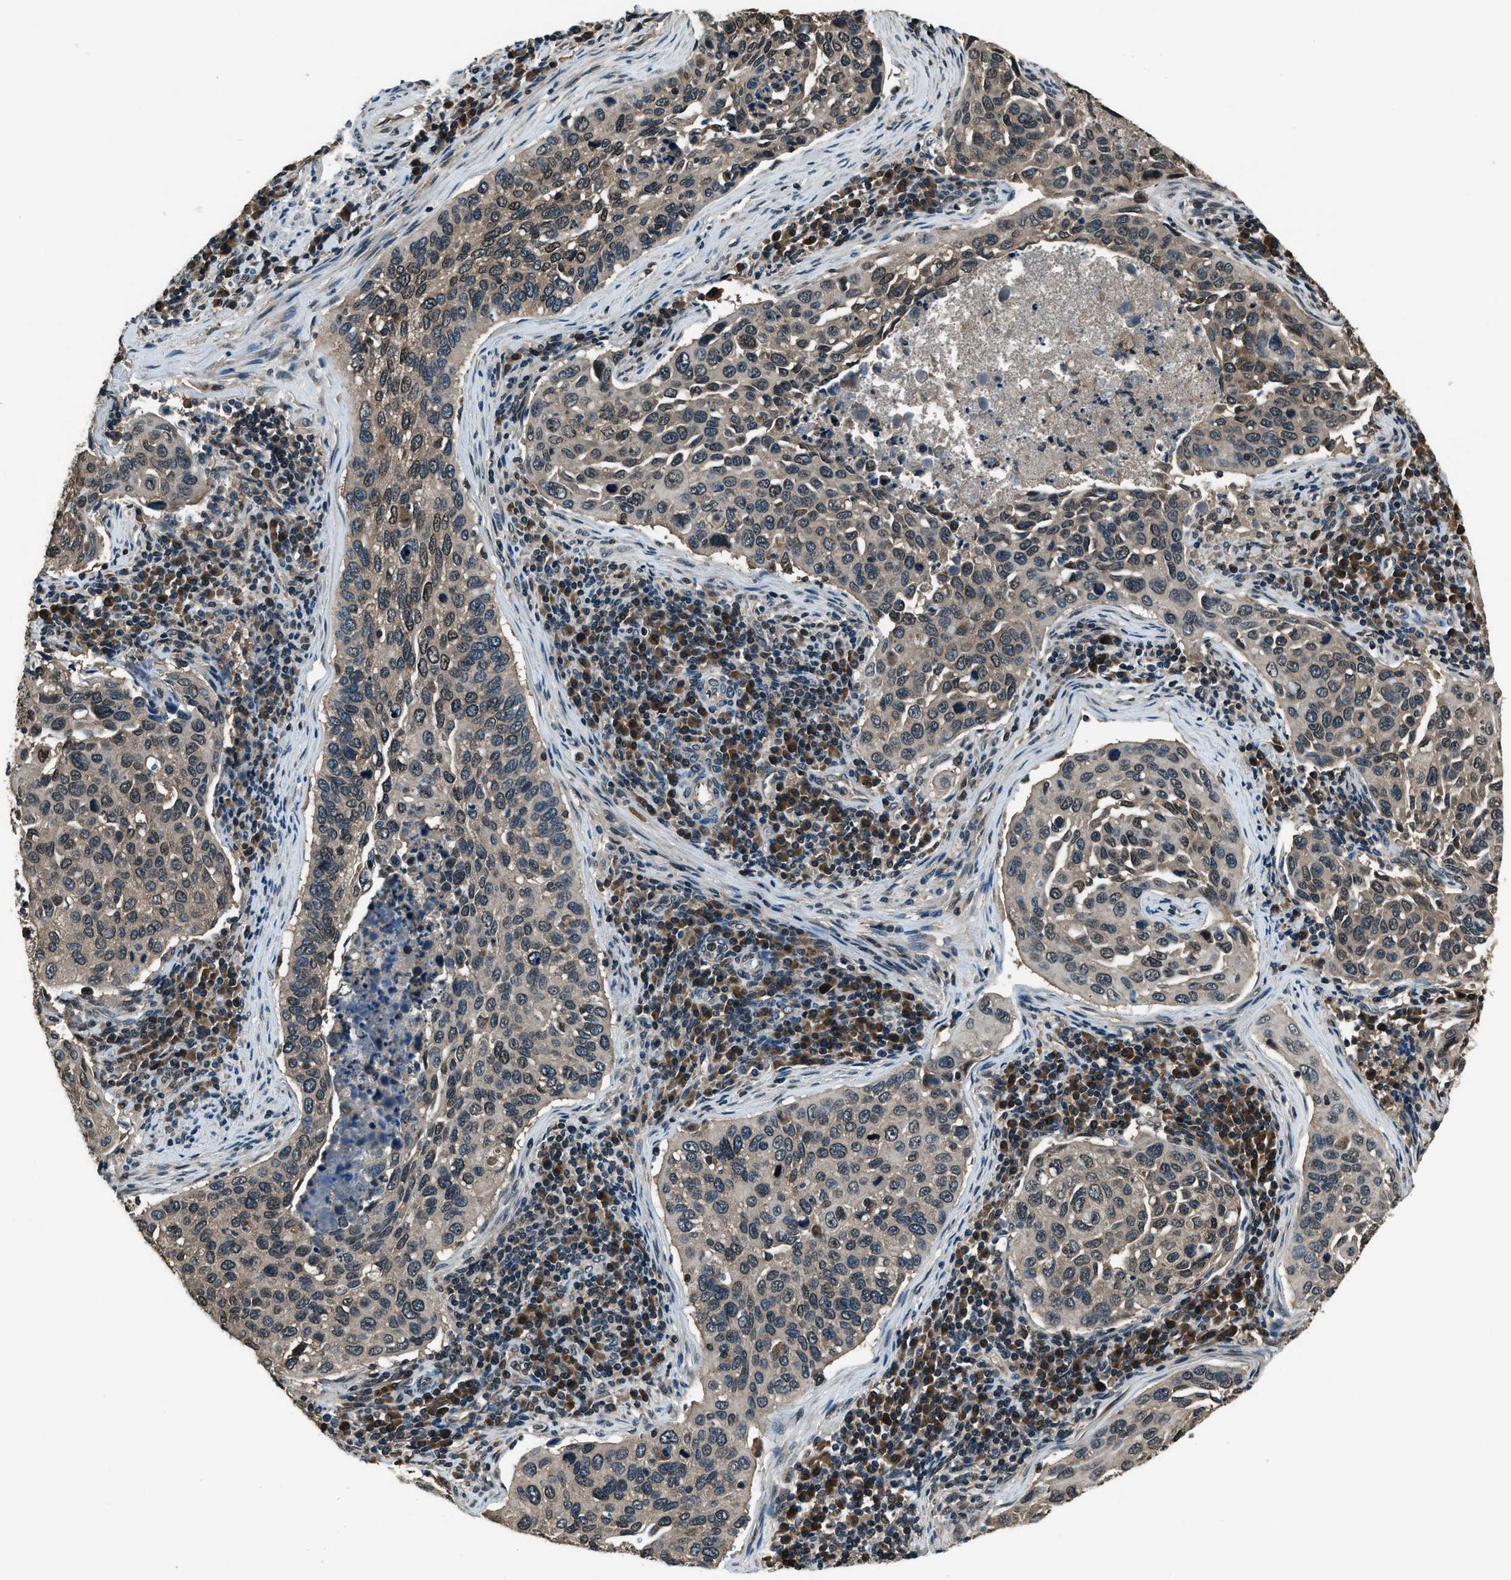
{"staining": {"intensity": "weak", "quantity": "25%-75%", "location": "cytoplasmic/membranous,nuclear"}, "tissue": "cervical cancer", "cell_type": "Tumor cells", "image_type": "cancer", "snomed": [{"axis": "morphology", "description": "Squamous cell carcinoma, NOS"}, {"axis": "topography", "description": "Cervix"}], "caption": "Cervical squamous cell carcinoma was stained to show a protein in brown. There is low levels of weak cytoplasmic/membranous and nuclear positivity in approximately 25%-75% of tumor cells.", "gene": "TRIM4", "patient": {"sex": "female", "age": 53}}